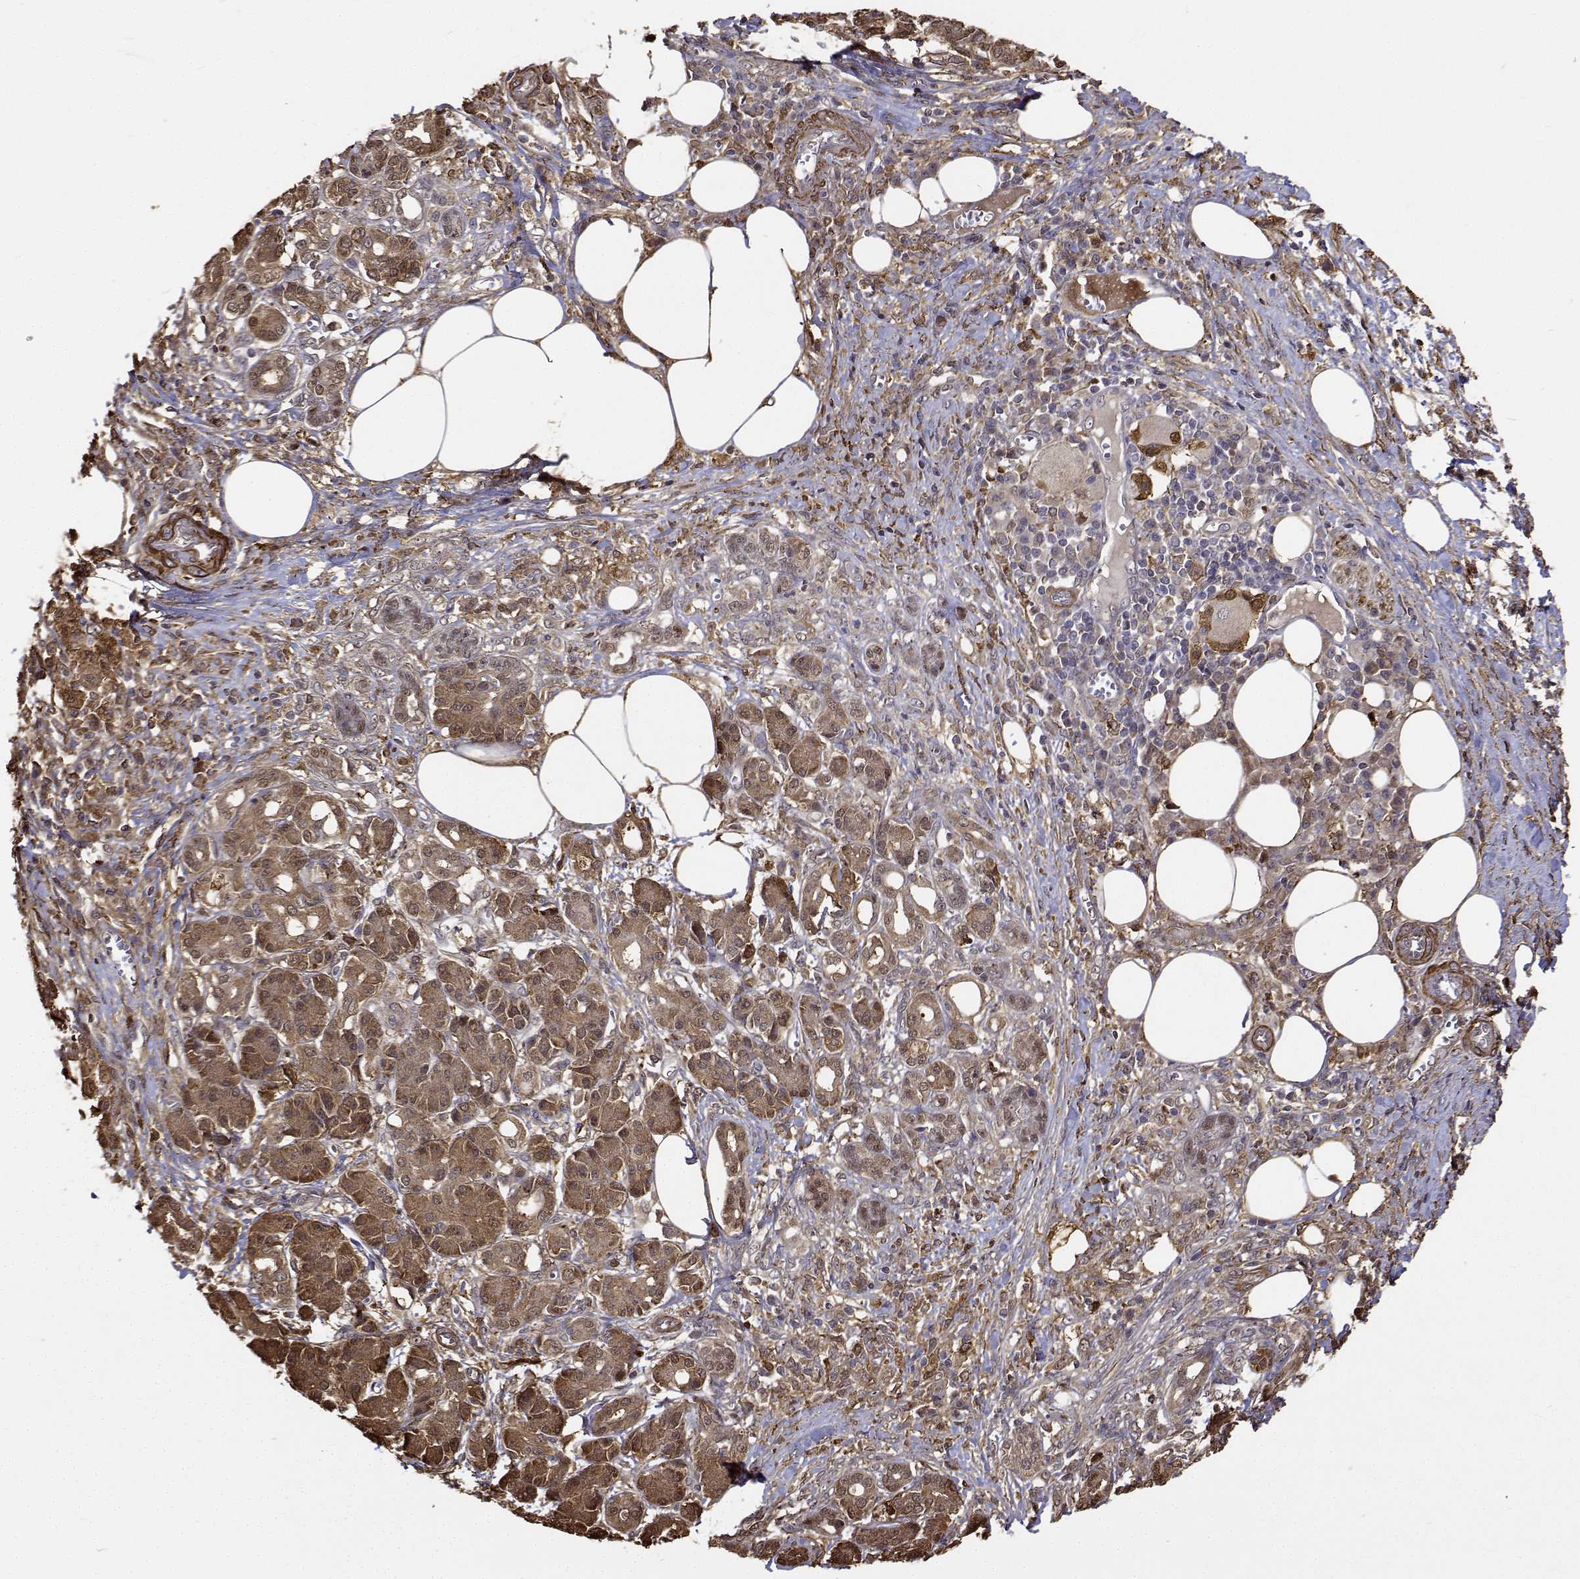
{"staining": {"intensity": "strong", "quantity": ">75%", "location": "cytoplasmic/membranous,nuclear"}, "tissue": "pancreatic cancer", "cell_type": "Tumor cells", "image_type": "cancer", "snomed": [{"axis": "morphology", "description": "Adenocarcinoma, NOS"}, {"axis": "topography", "description": "Pancreas"}], "caption": "A high amount of strong cytoplasmic/membranous and nuclear staining is identified in about >75% of tumor cells in adenocarcinoma (pancreatic) tissue.", "gene": "PCID2", "patient": {"sex": "female", "age": 73}}